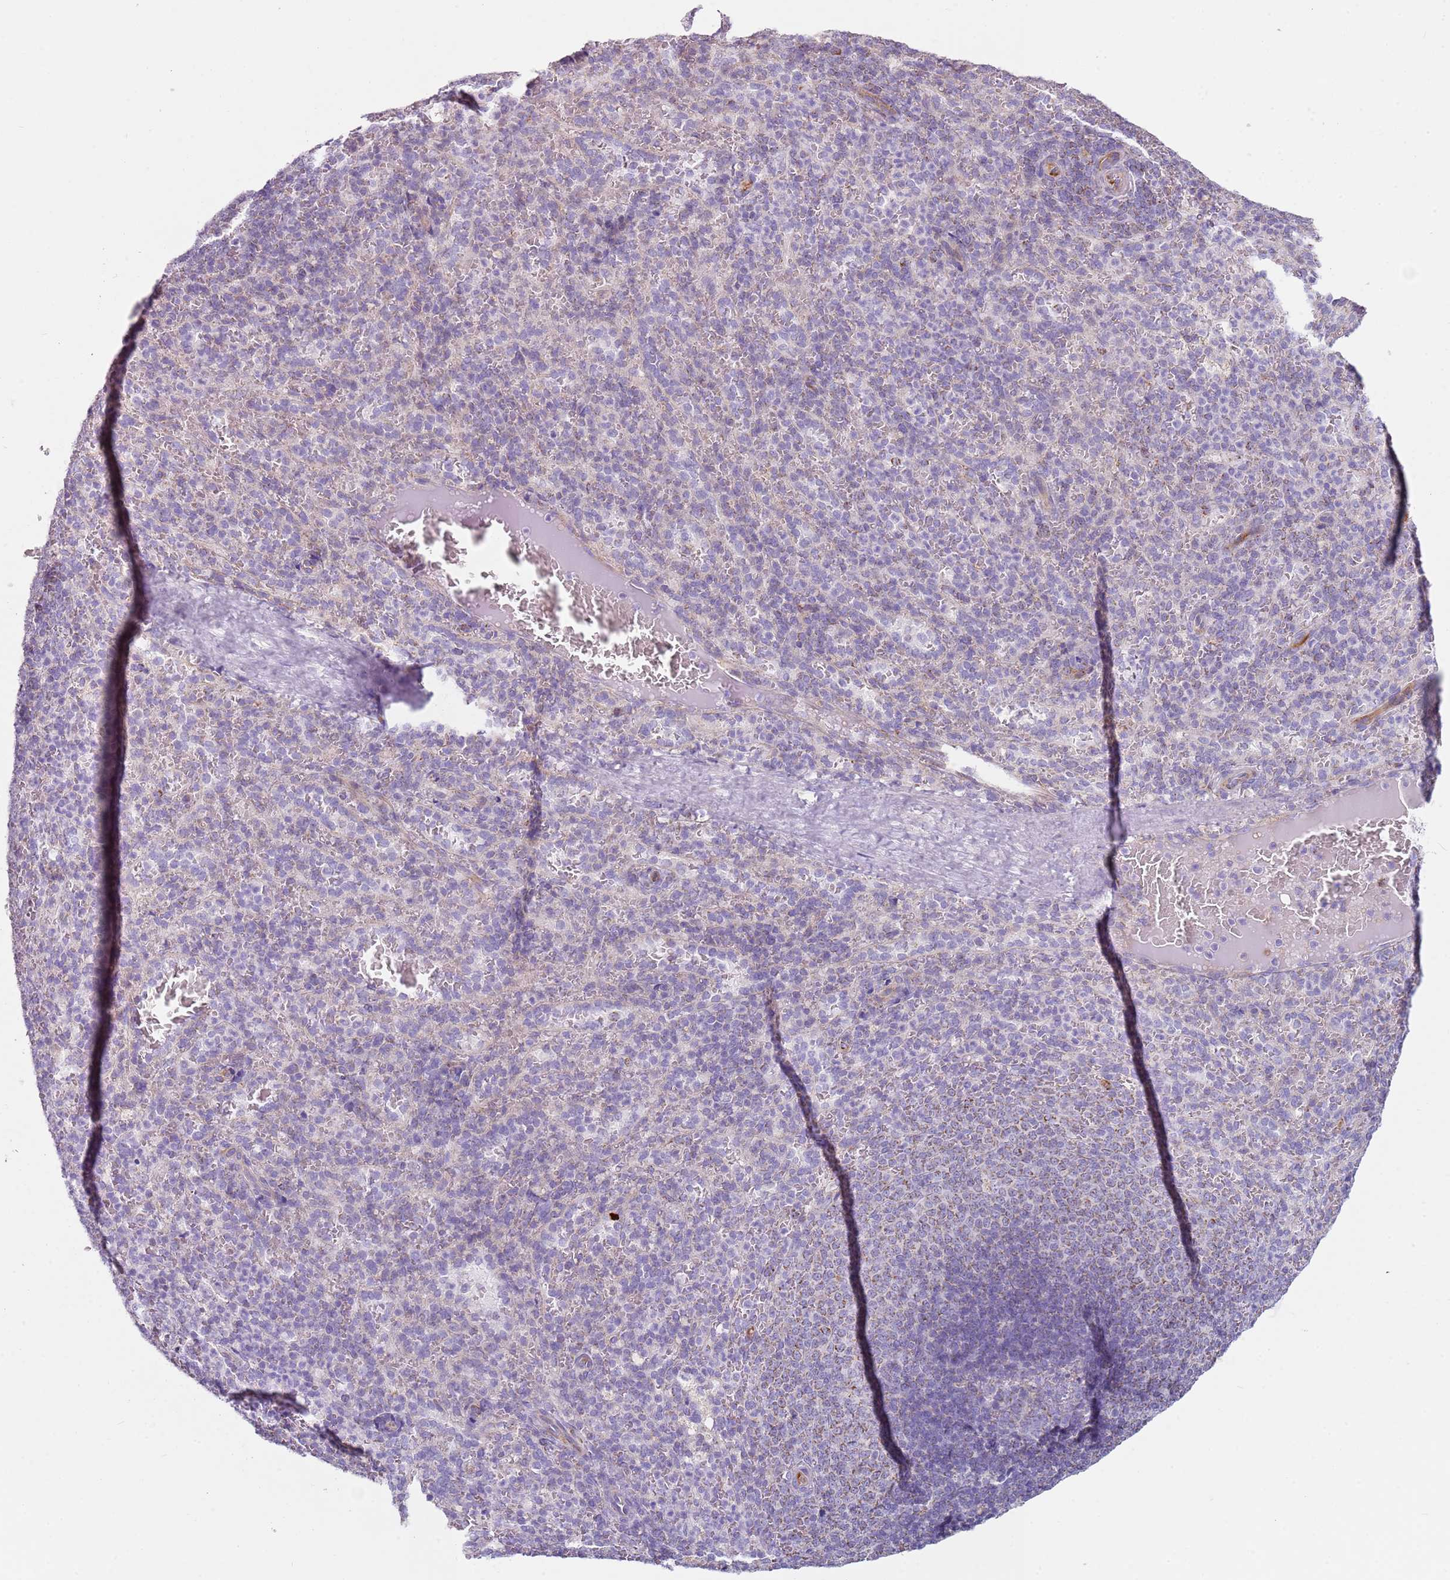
{"staining": {"intensity": "moderate", "quantity": "<25%", "location": "cytoplasmic/membranous"}, "tissue": "spleen", "cell_type": "Cells in red pulp", "image_type": "normal", "snomed": [{"axis": "morphology", "description": "Normal tissue, NOS"}, {"axis": "topography", "description": "Spleen"}], "caption": "Cells in red pulp exhibit low levels of moderate cytoplasmic/membranous positivity in approximately <25% of cells in unremarkable spleen. (DAB IHC, brown staining for protein, blue staining for nuclei).", "gene": "ALS2", "patient": {"sex": "female", "age": 21}}